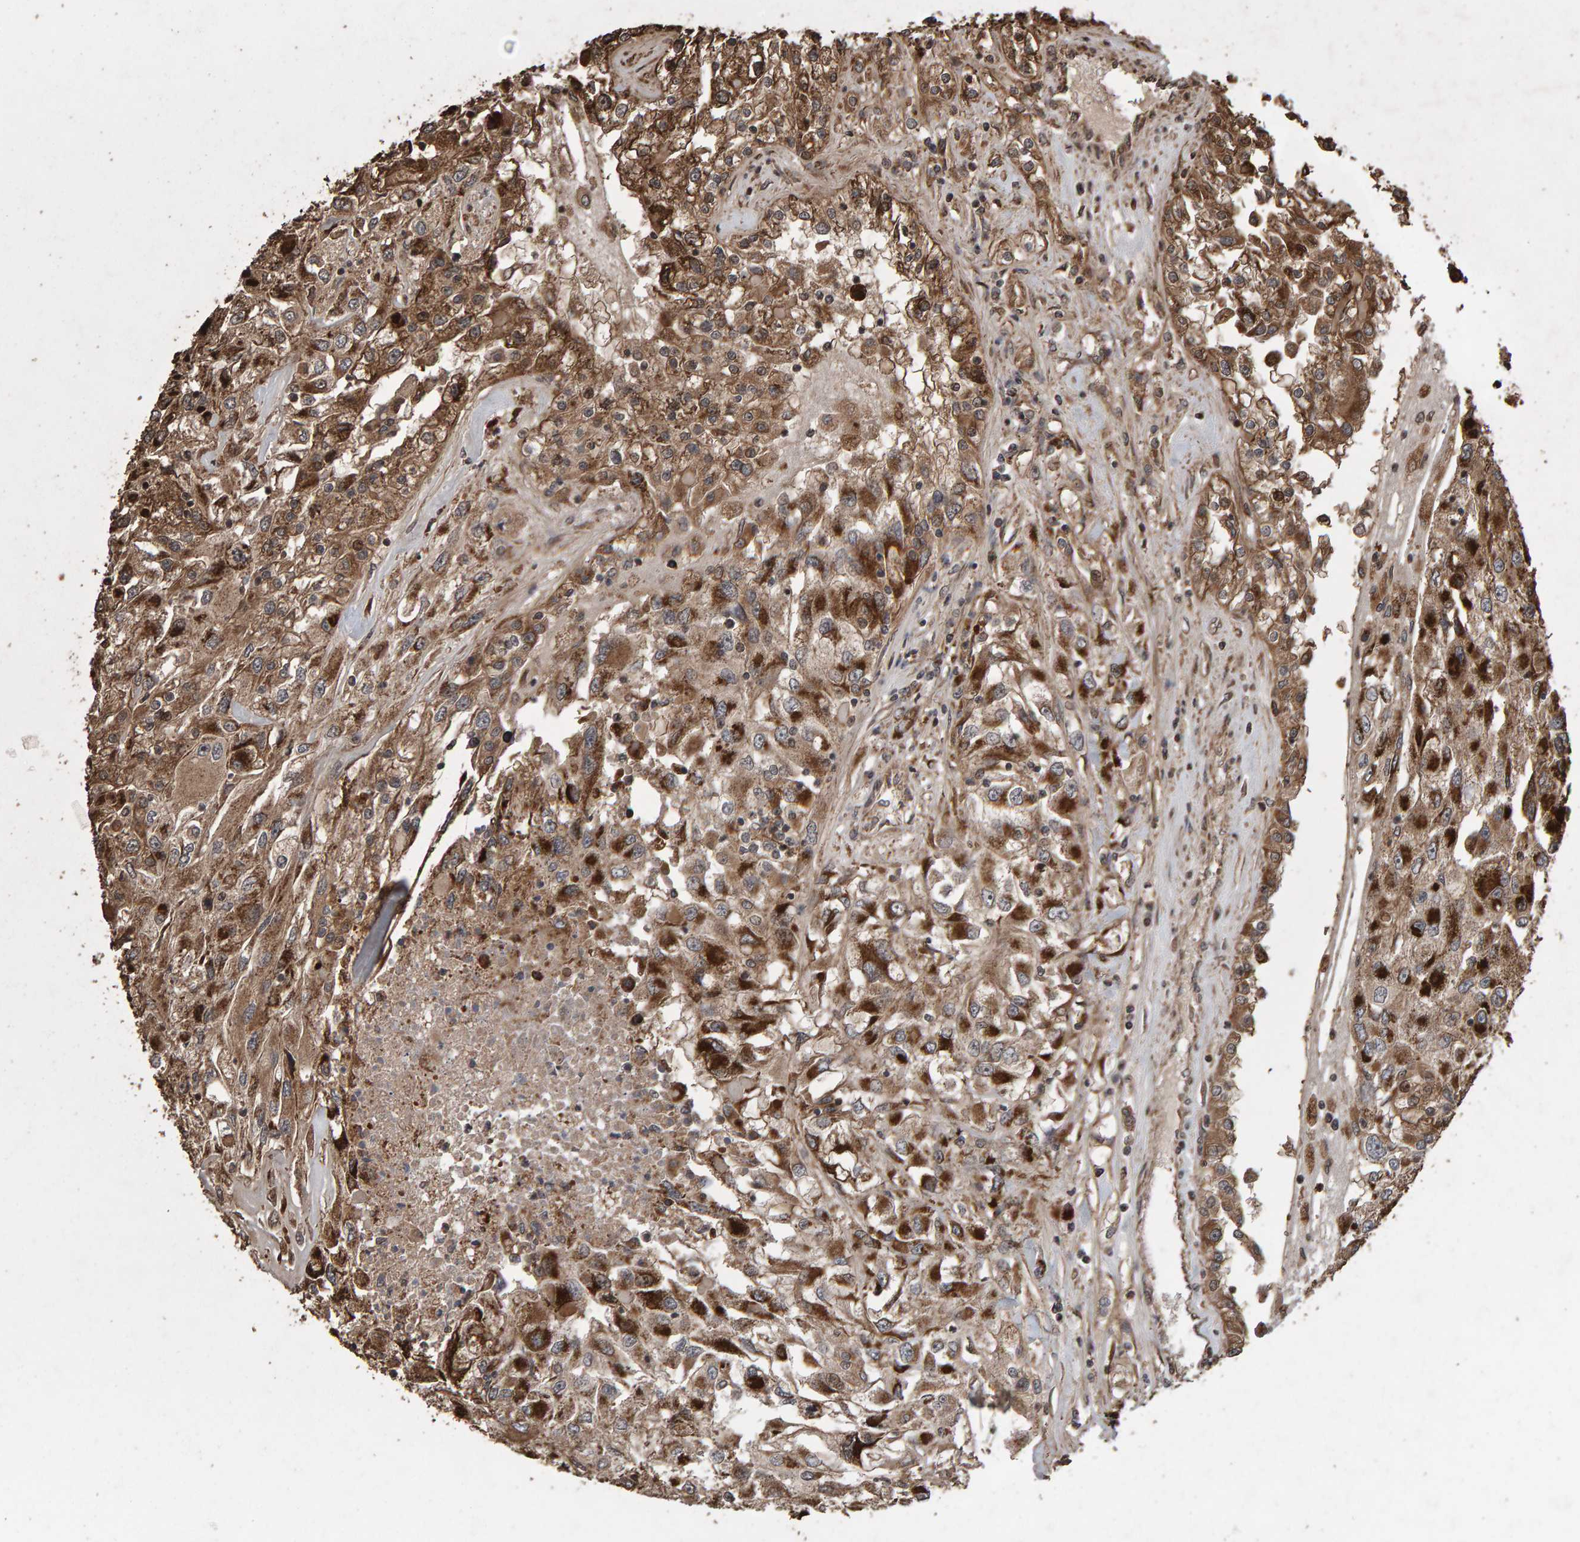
{"staining": {"intensity": "moderate", "quantity": ">75%", "location": "cytoplasmic/membranous"}, "tissue": "renal cancer", "cell_type": "Tumor cells", "image_type": "cancer", "snomed": [{"axis": "morphology", "description": "Adenocarcinoma, NOS"}, {"axis": "topography", "description": "Kidney"}], "caption": "This is a micrograph of immunohistochemistry (IHC) staining of adenocarcinoma (renal), which shows moderate expression in the cytoplasmic/membranous of tumor cells.", "gene": "OSBP2", "patient": {"sex": "female", "age": 52}}